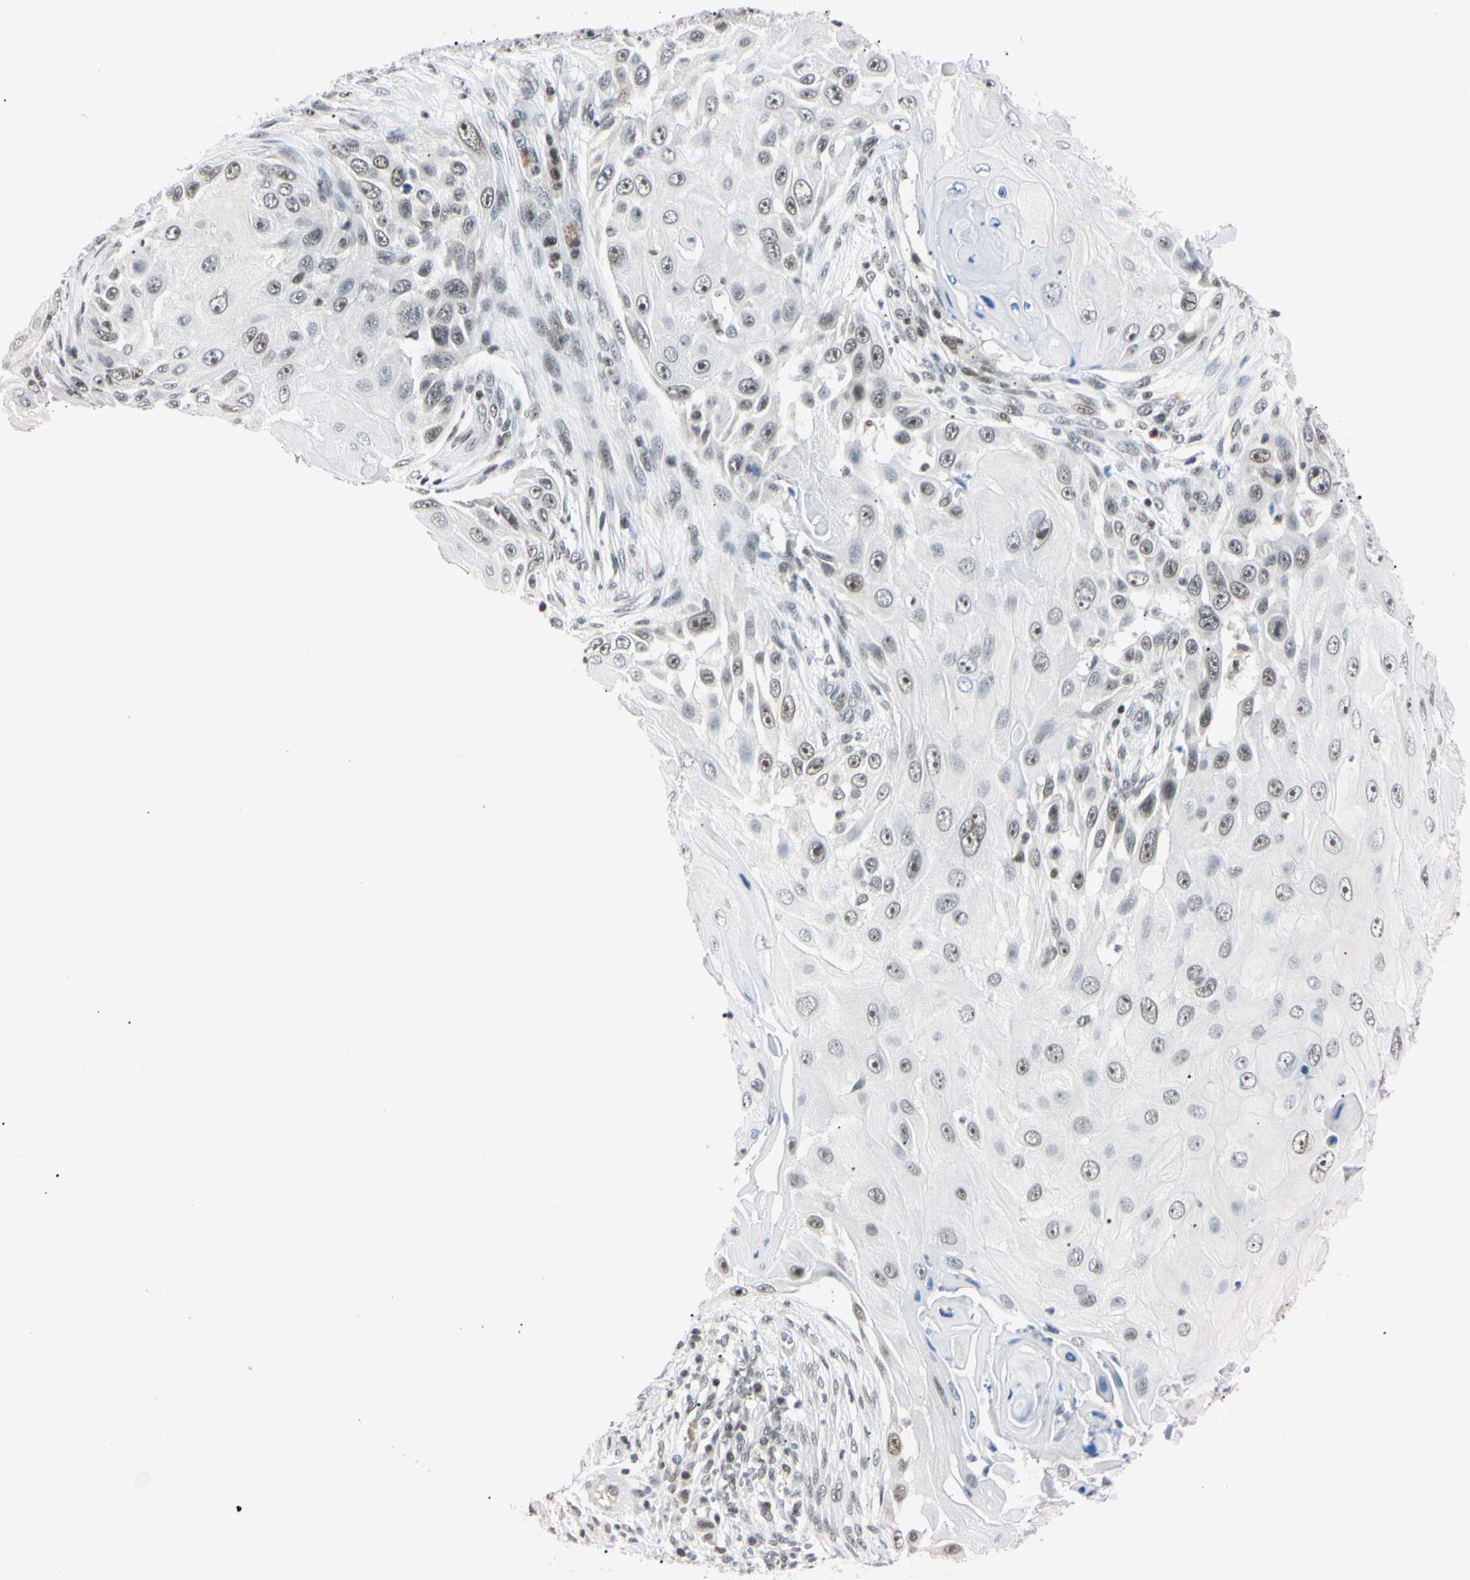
{"staining": {"intensity": "weak", "quantity": "25%-75%", "location": "nuclear"}, "tissue": "skin cancer", "cell_type": "Tumor cells", "image_type": "cancer", "snomed": [{"axis": "morphology", "description": "Squamous cell carcinoma, NOS"}, {"axis": "topography", "description": "Skin"}], "caption": "Immunohistochemical staining of human squamous cell carcinoma (skin) exhibits weak nuclear protein staining in about 25%-75% of tumor cells.", "gene": "C1orf174", "patient": {"sex": "female", "age": 44}}